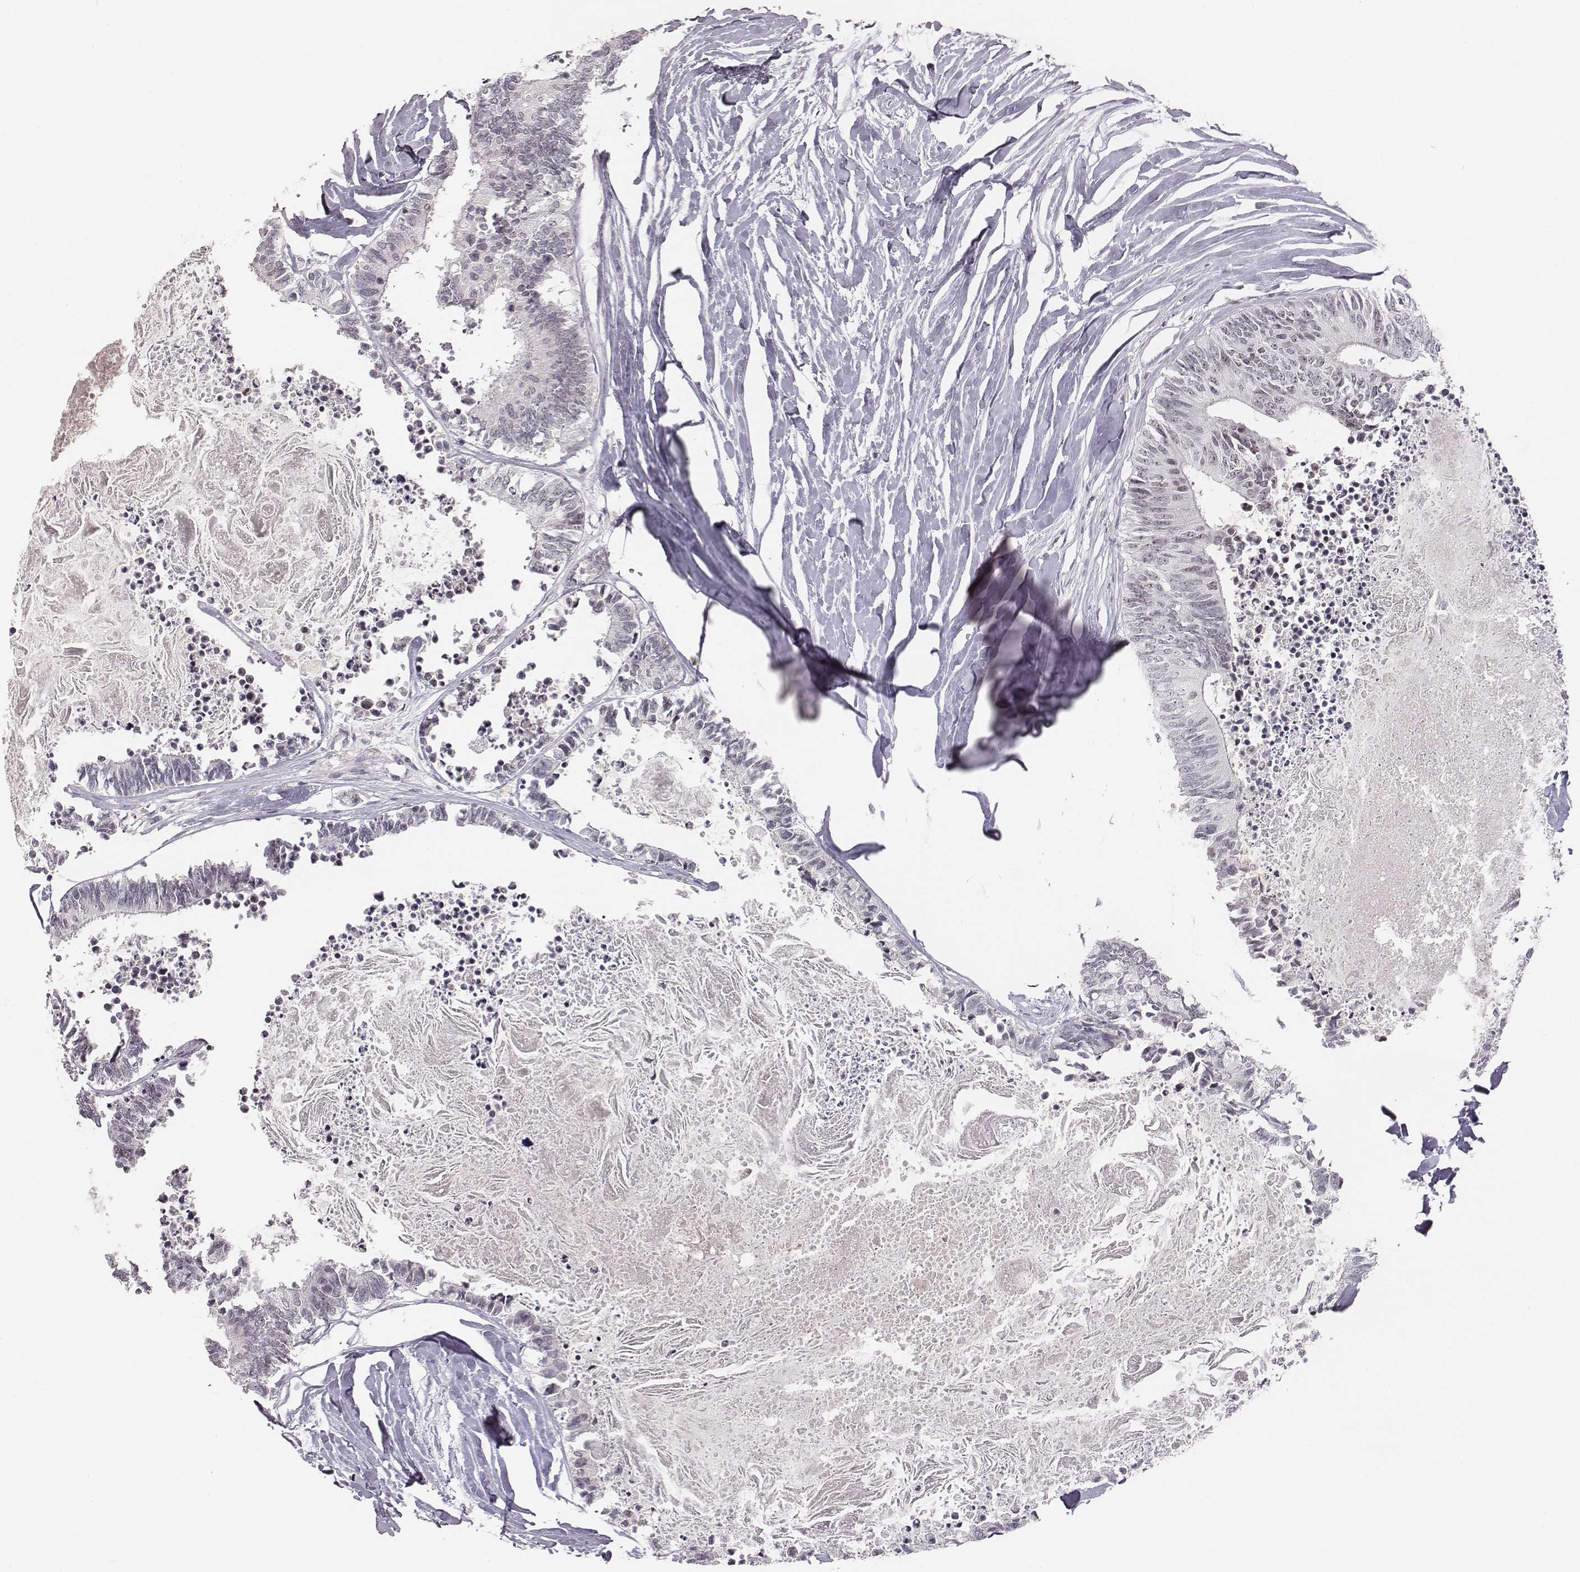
{"staining": {"intensity": "negative", "quantity": "none", "location": "none"}, "tissue": "colorectal cancer", "cell_type": "Tumor cells", "image_type": "cancer", "snomed": [{"axis": "morphology", "description": "Adenocarcinoma, NOS"}, {"axis": "topography", "description": "Colon"}, {"axis": "topography", "description": "Rectum"}], "caption": "Tumor cells show no significant protein expression in colorectal adenocarcinoma.", "gene": "NIFK", "patient": {"sex": "male", "age": 57}}